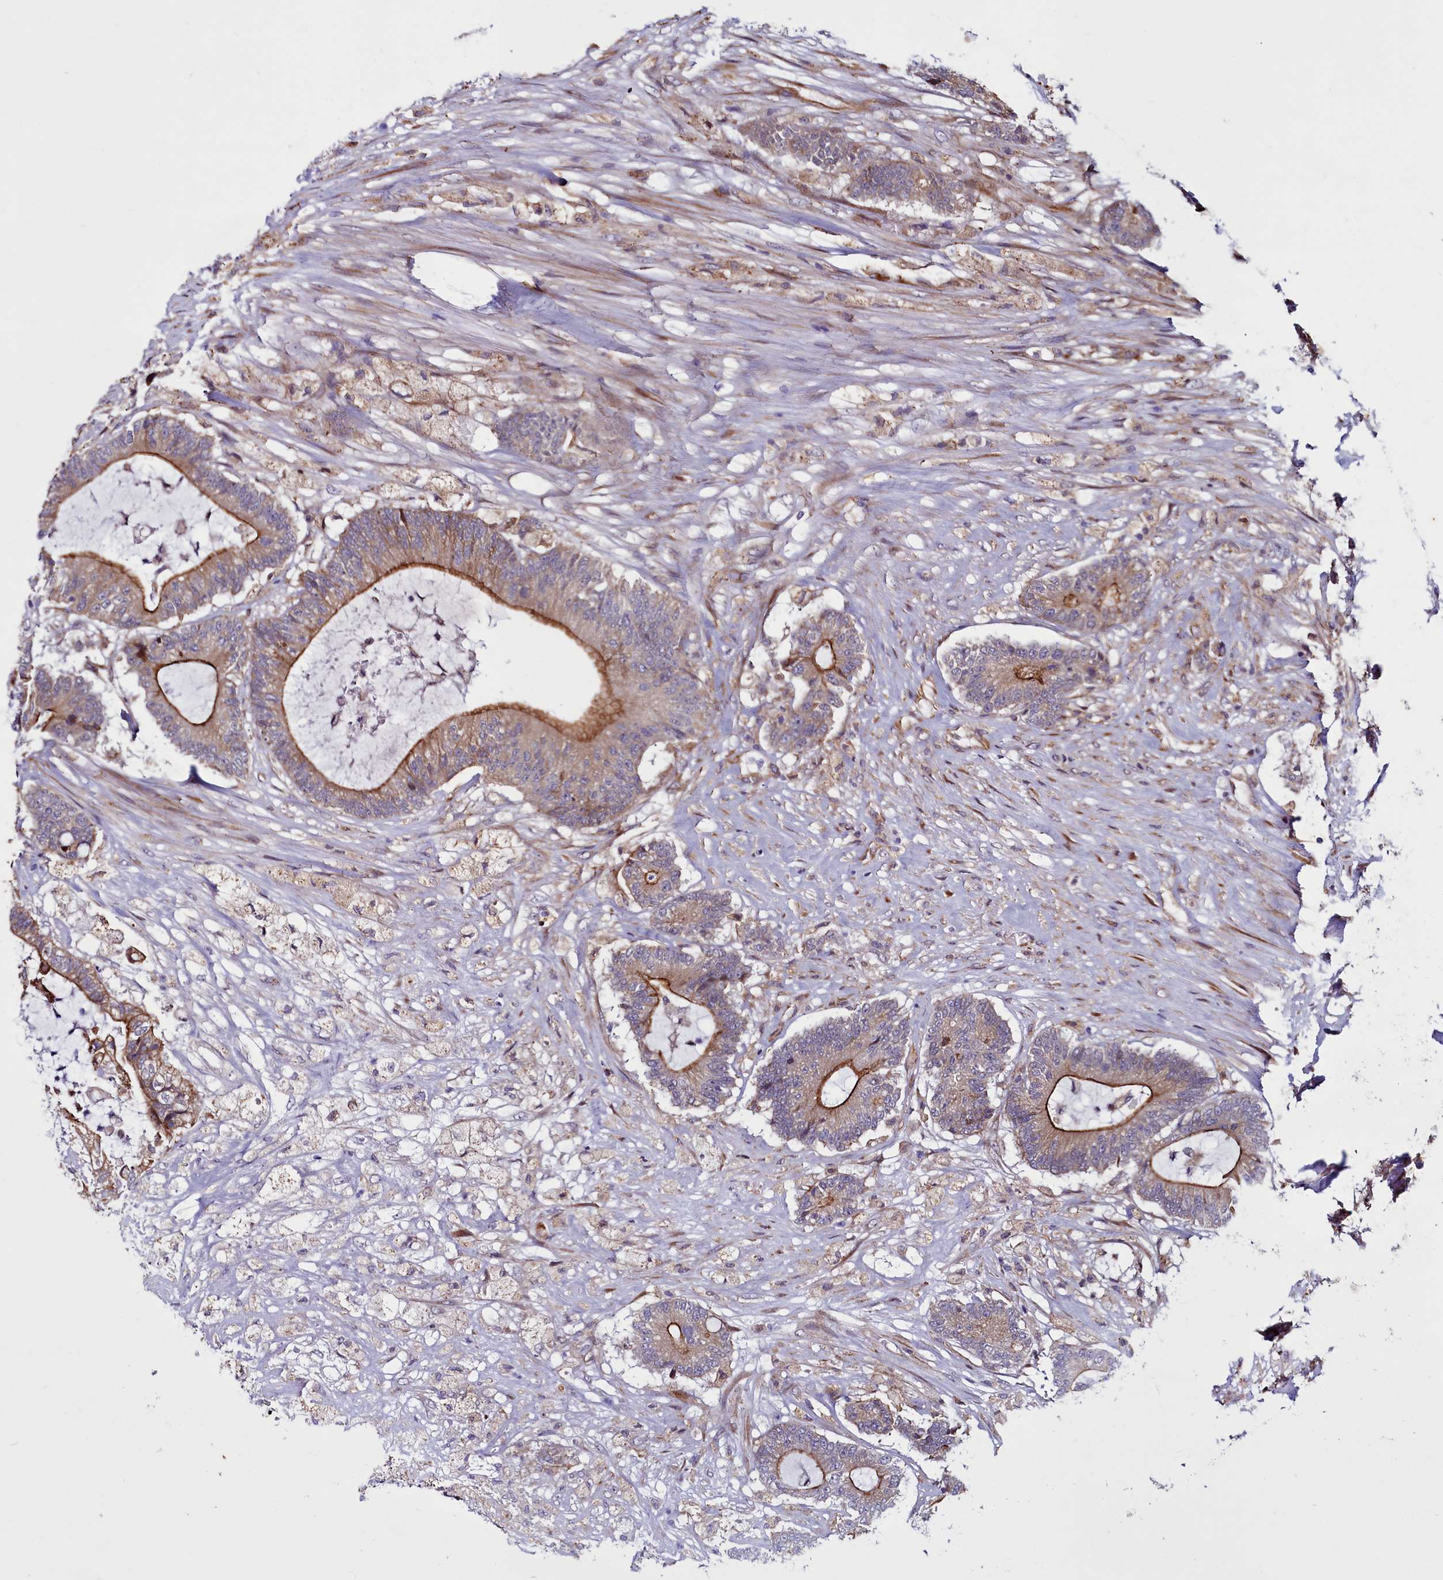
{"staining": {"intensity": "strong", "quantity": "25%-75%", "location": "cytoplasmic/membranous"}, "tissue": "colorectal cancer", "cell_type": "Tumor cells", "image_type": "cancer", "snomed": [{"axis": "morphology", "description": "Adenocarcinoma, NOS"}, {"axis": "topography", "description": "Colon"}], "caption": "IHC of colorectal cancer shows high levels of strong cytoplasmic/membranous expression in about 25%-75% of tumor cells.", "gene": "MCRIP1", "patient": {"sex": "female", "age": 84}}